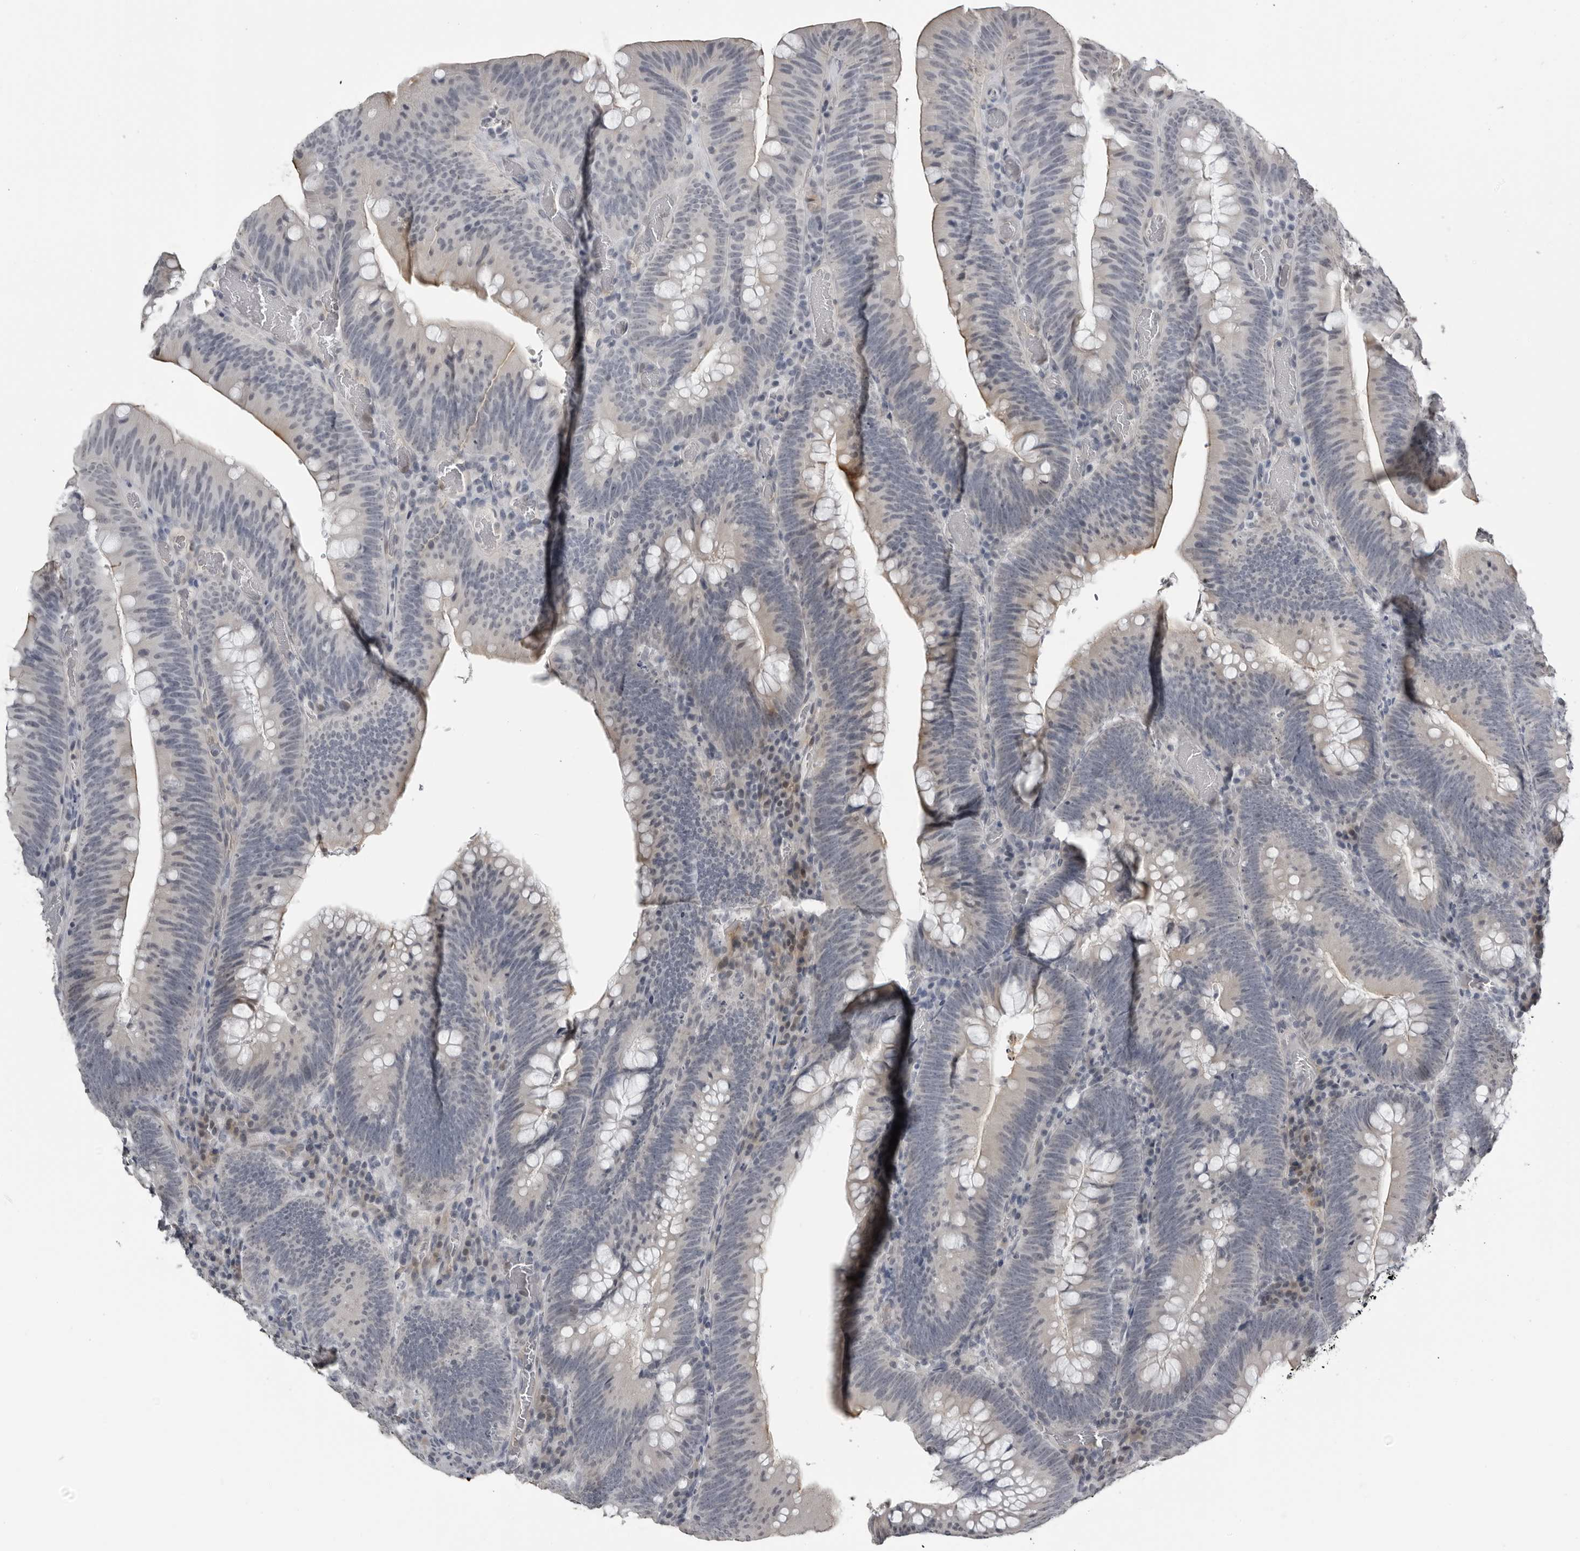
{"staining": {"intensity": "negative", "quantity": "none", "location": "none"}, "tissue": "colorectal cancer", "cell_type": "Tumor cells", "image_type": "cancer", "snomed": [{"axis": "morphology", "description": "Normal tissue, NOS"}, {"axis": "topography", "description": "Colon"}], "caption": "High power microscopy photomicrograph of an IHC photomicrograph of colorectal cancer, revealing no significant expression in tumor cells.", "gene": "PRRX2", "patient": {"sex": "female", "age": 82}}